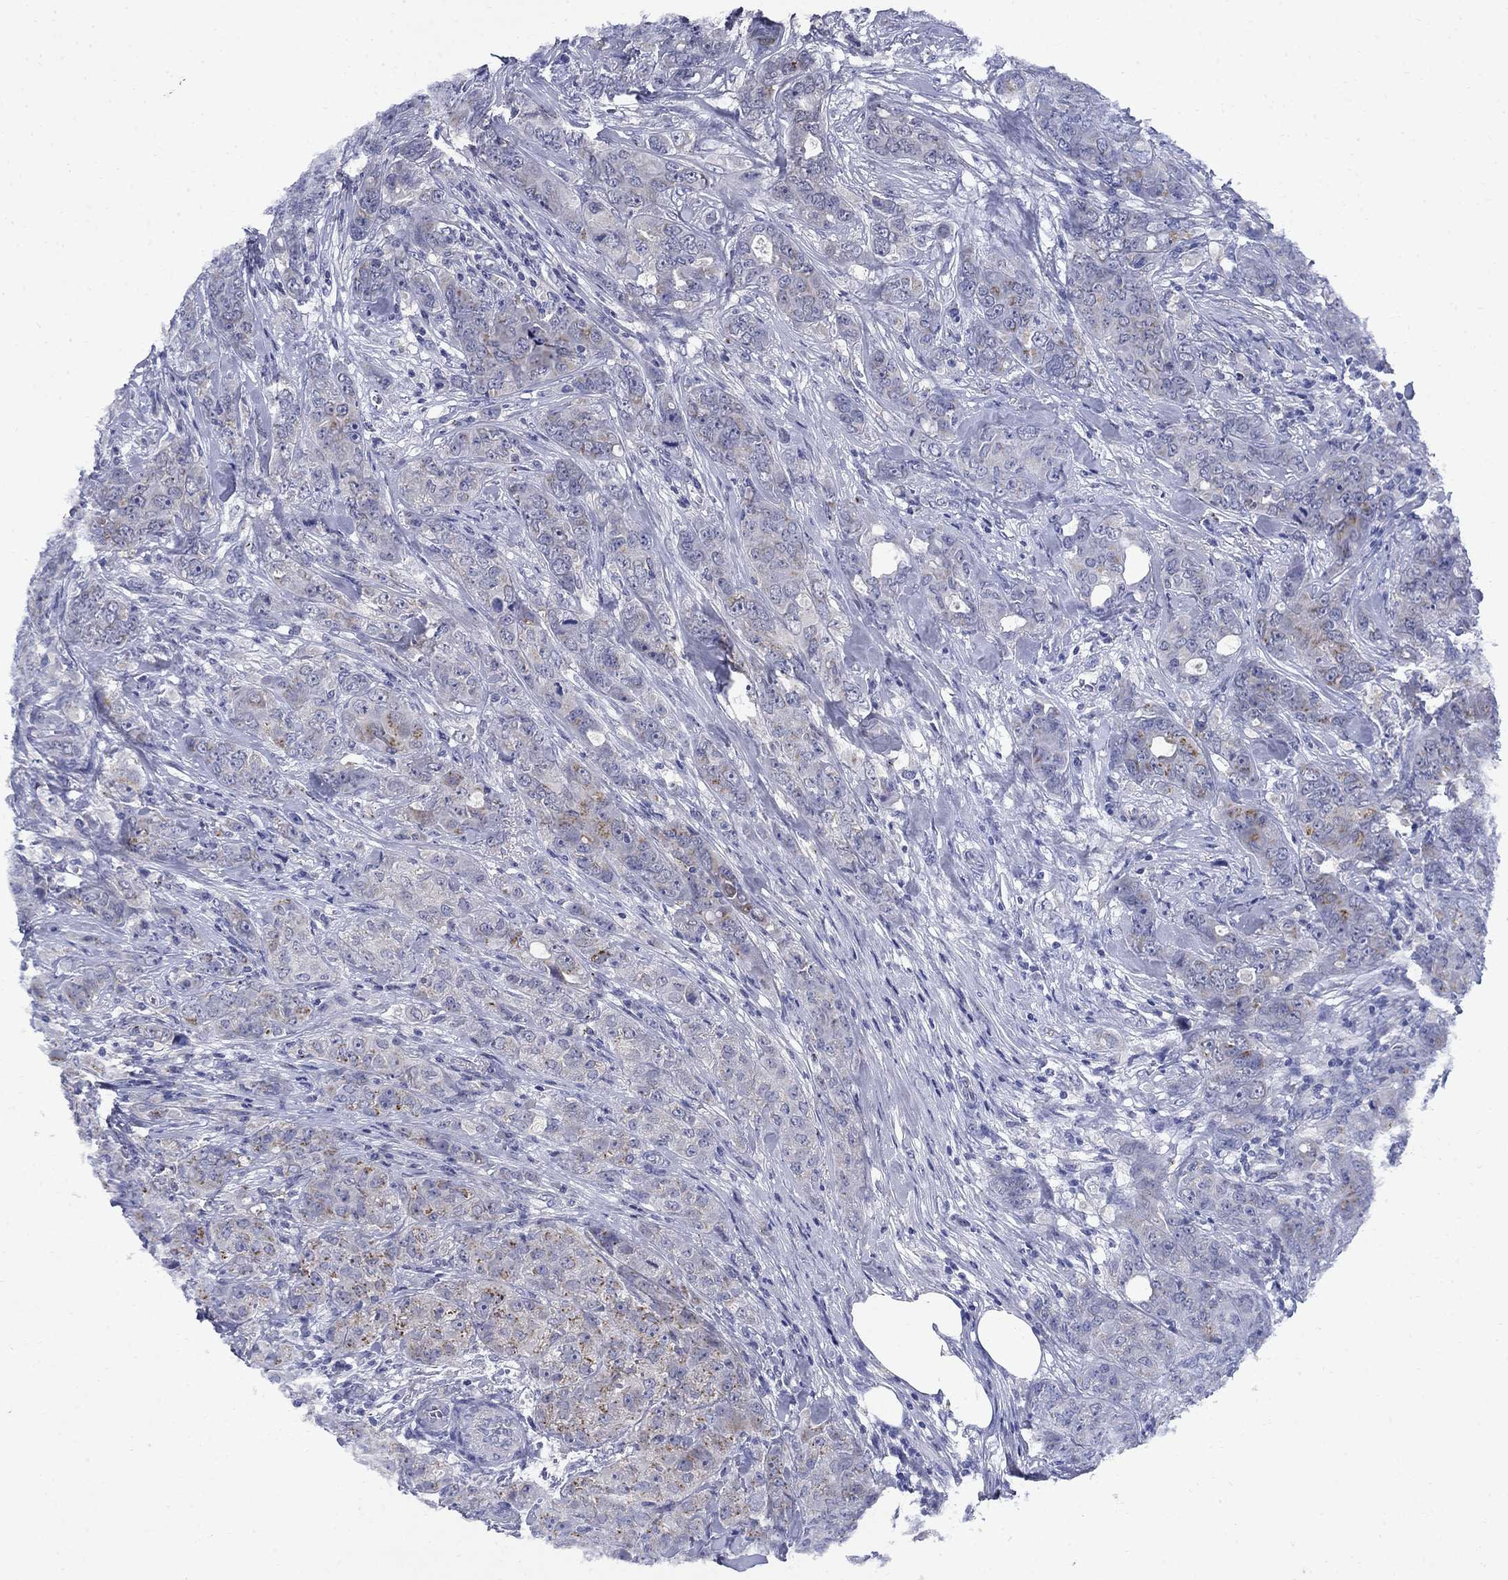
{"staining": {"intensity": "negative", "quantity": "none", "location": "none"}, "tissue": "breast cancer", "cell_type": "Tumor cells", "image_type": "cancer", "snomed": [{"axis": "morphology", "description": "Duct carcinoma"}, {"axis": "topography", "description": "Breast"}], "caption": "The image exhibits no significant positivity in tumor cells of breast cancer.", "gene": "STAB2", "patient": {"sex": "female", "age": 43}}